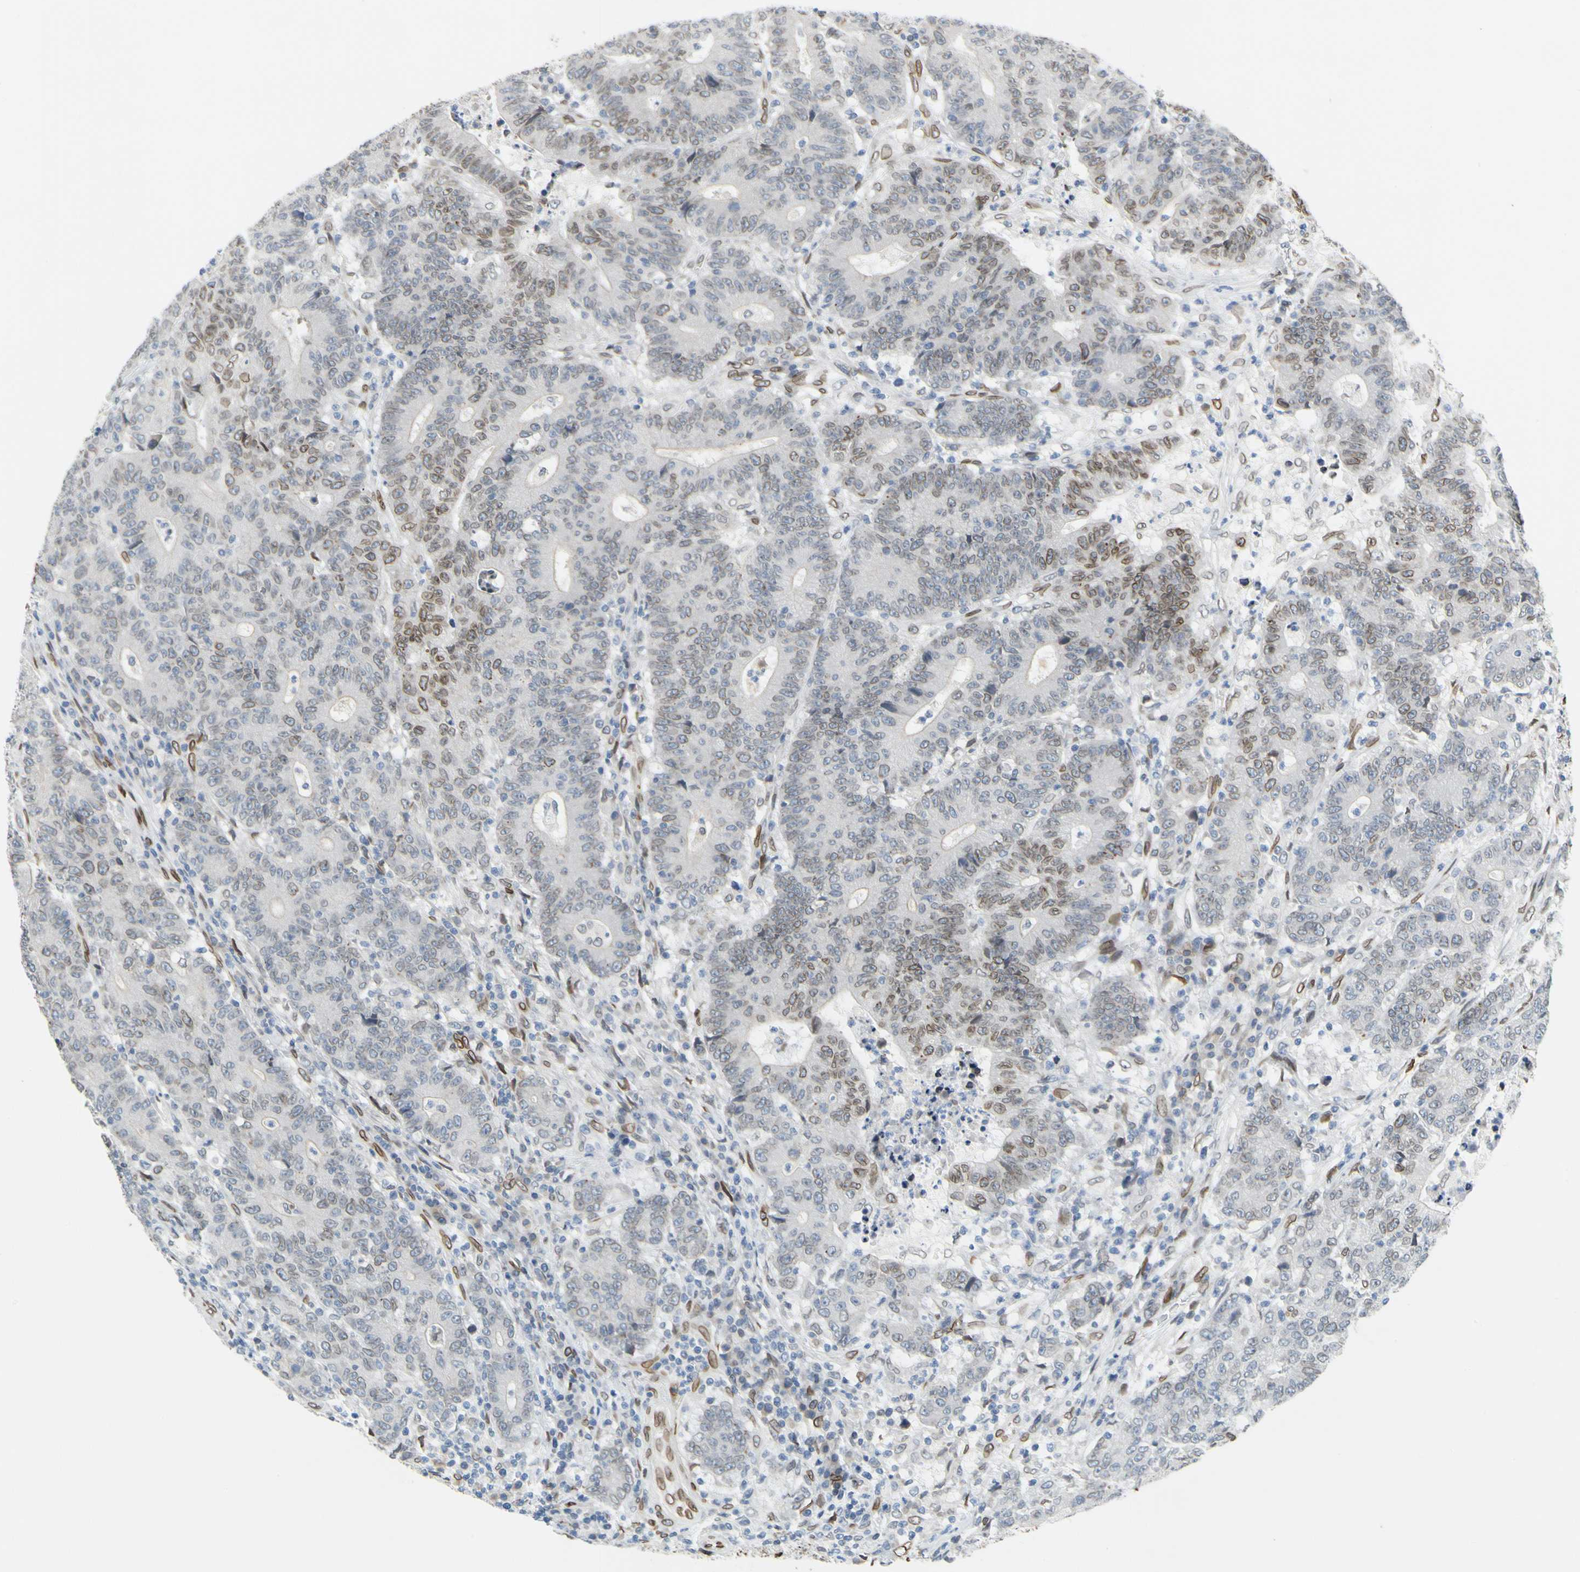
{"staining": {"intensity": "weak", "quantity": "25%-75%", "location": "cytoplasmic/membranous,nuclear"}, "tissue": "colorectal cancer", "cell_type": "Tumor cells", "image_type": "cancer", "snomed": [{"axis": "morphology", "description": "Normal tissue, NOS"}, {"axis": "morphology", "description": "Adenocarcinoma, NOS"}, {"axis": "topography", "description": "Colon"}], "caption": "Tumor cells display weak cytoplasmic/membranous and nuclear expression in about 25%-75% of cells in colorectal cancer. The staining was performed using DAB to visualize the protein expression in brown, while the nuclei were stained in blue with hematoxylin (Magnification: 20x).", "gene": "SUN1", "patient": {"sex": "female", "age": 75}}